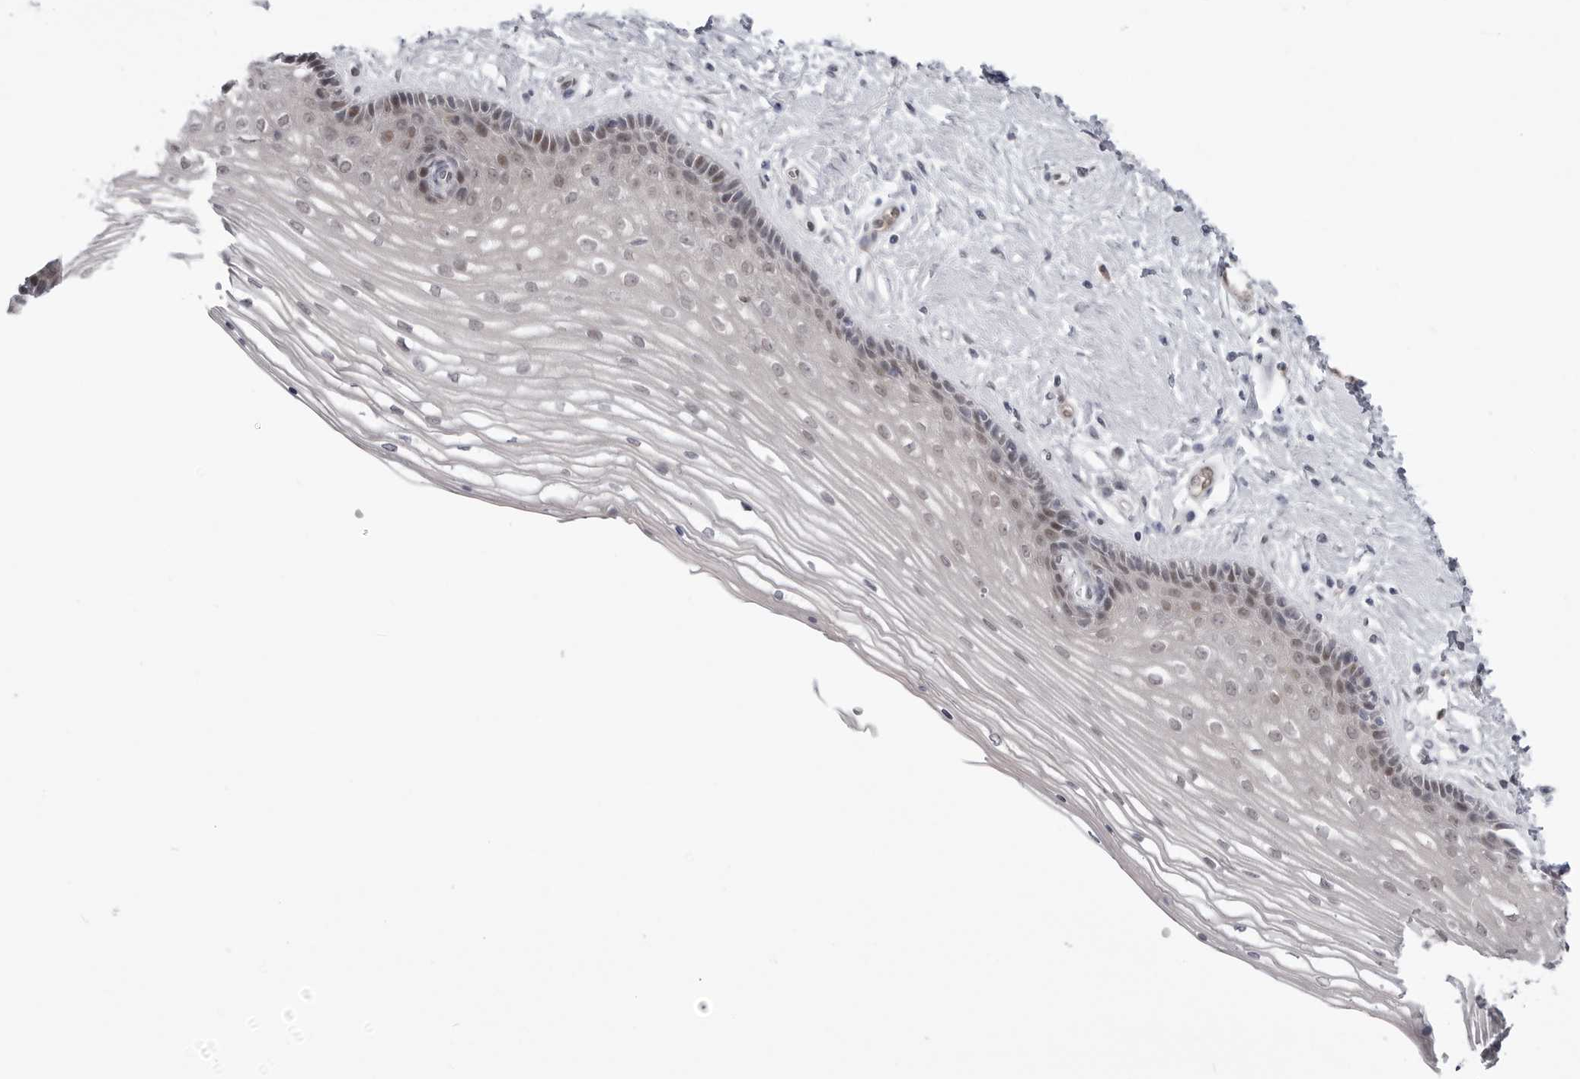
{"staining": {"intensity": "moderate", "quantity": "<25%", "location": "nuclear"}, "tissue": "vagina", "cell_type": "Squamous epithelial cells", "image_type": "normal", "snomed": [{"axis": "morphology", "description": "Normal tissue, NOS"}, {"axis": "topography", "description": "Vagina"}], "caption": "An image of human vagina stained for a protein demonstrates moderate nuclear brown staining in squamous epithelial cells.", "gene": "PNPO", "patient": {"sex": "female", "age": 46}}